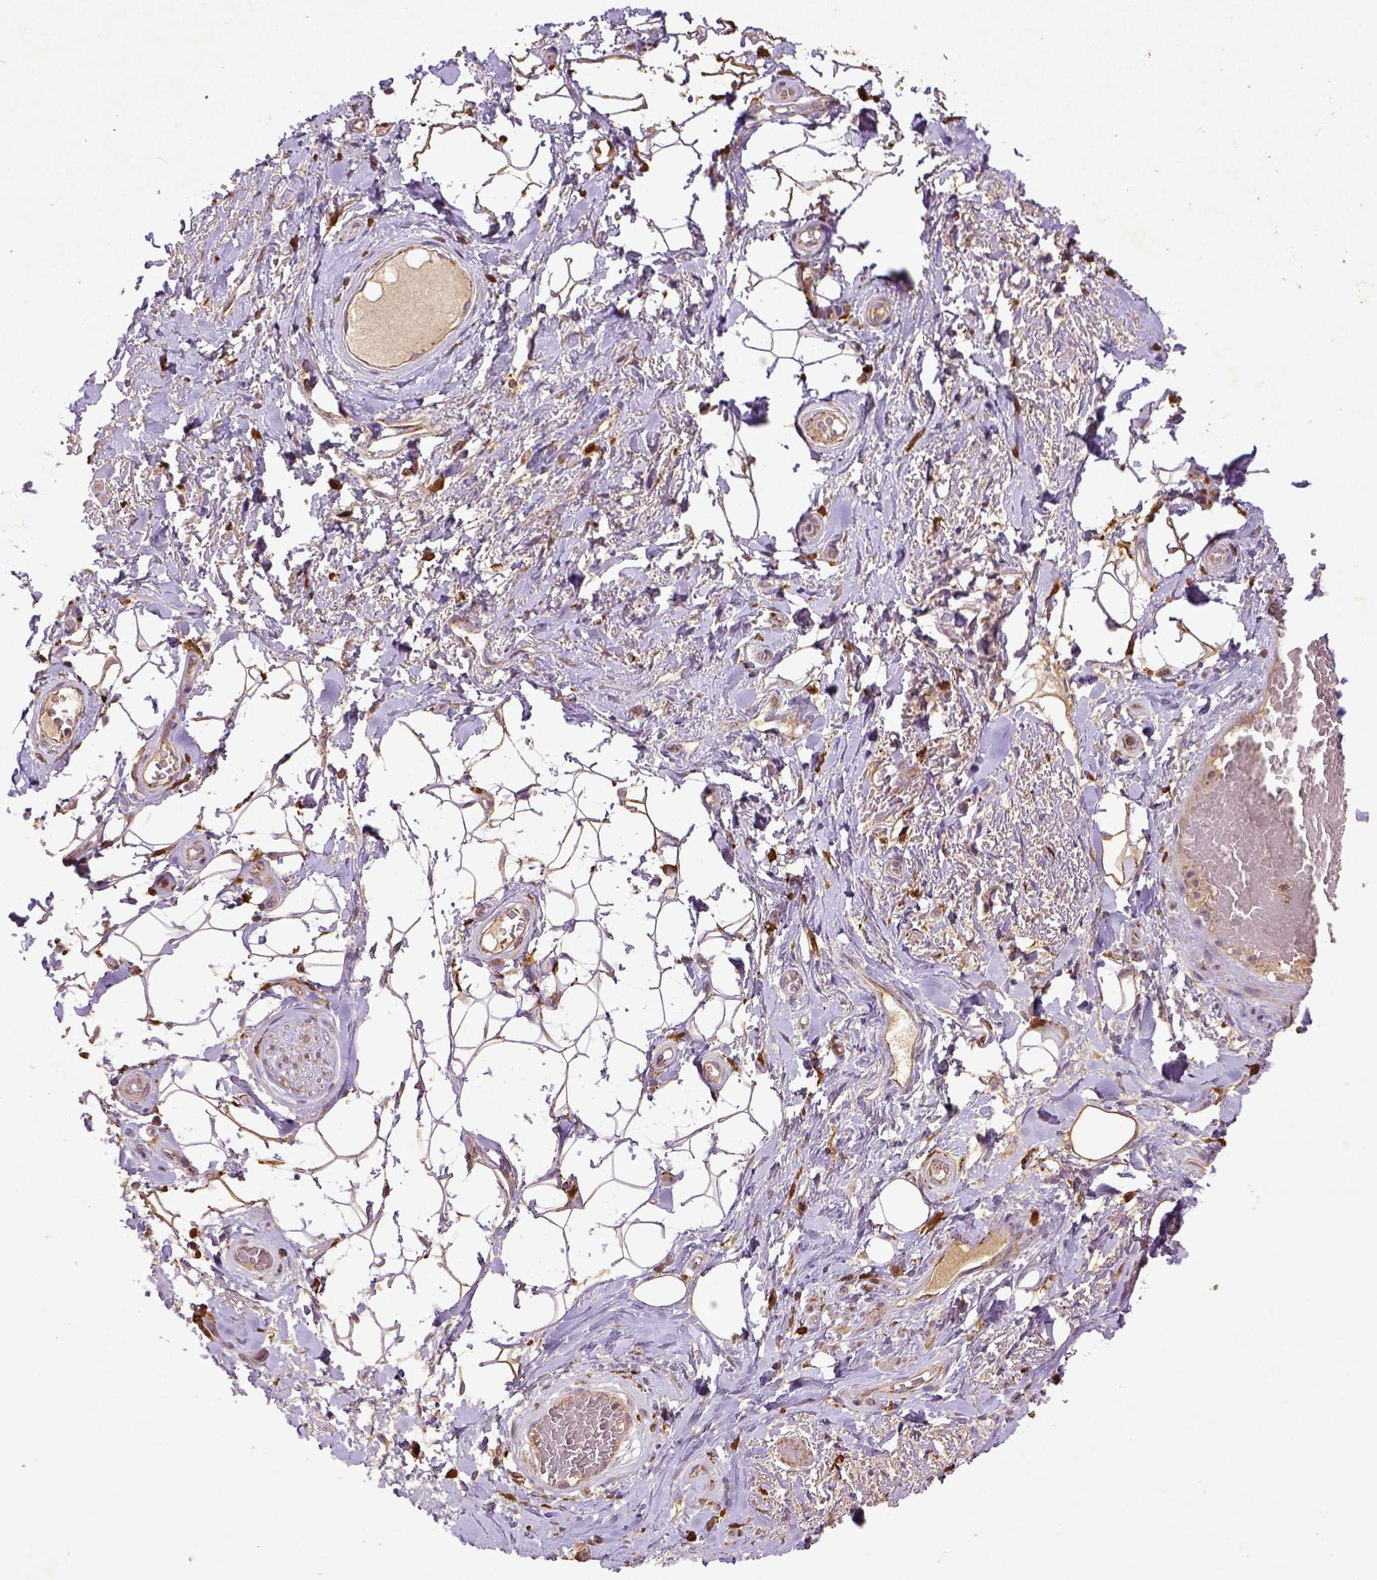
{"staining": {"intensity": "moderate", "quantity": ">75%", "location": "cytoplasmic/membranous"}, "tissue": "adipose tissue", "cell_type": "Adipocytes", "image_type": "normal", "snomed": [{"axis": "morphology", "description": "Normal tissue, NOS"}, {"axis": "topography", "description": "Anal"}, {"axis": "topography", "description": "Peripheral nerve tissue"}], "caption": "IHC (DAB) staining of normal adipose tissue demonstrates moderate cytoplasmic/membranous protein staining in approximately >75% of adipocytes. The protein is stained brown, and the nuclei are stained in blue (DAB IHC with brightfield microscopy, high magnification).", "gene": "MT", "patient": {"sex": "male", "age": 53}}